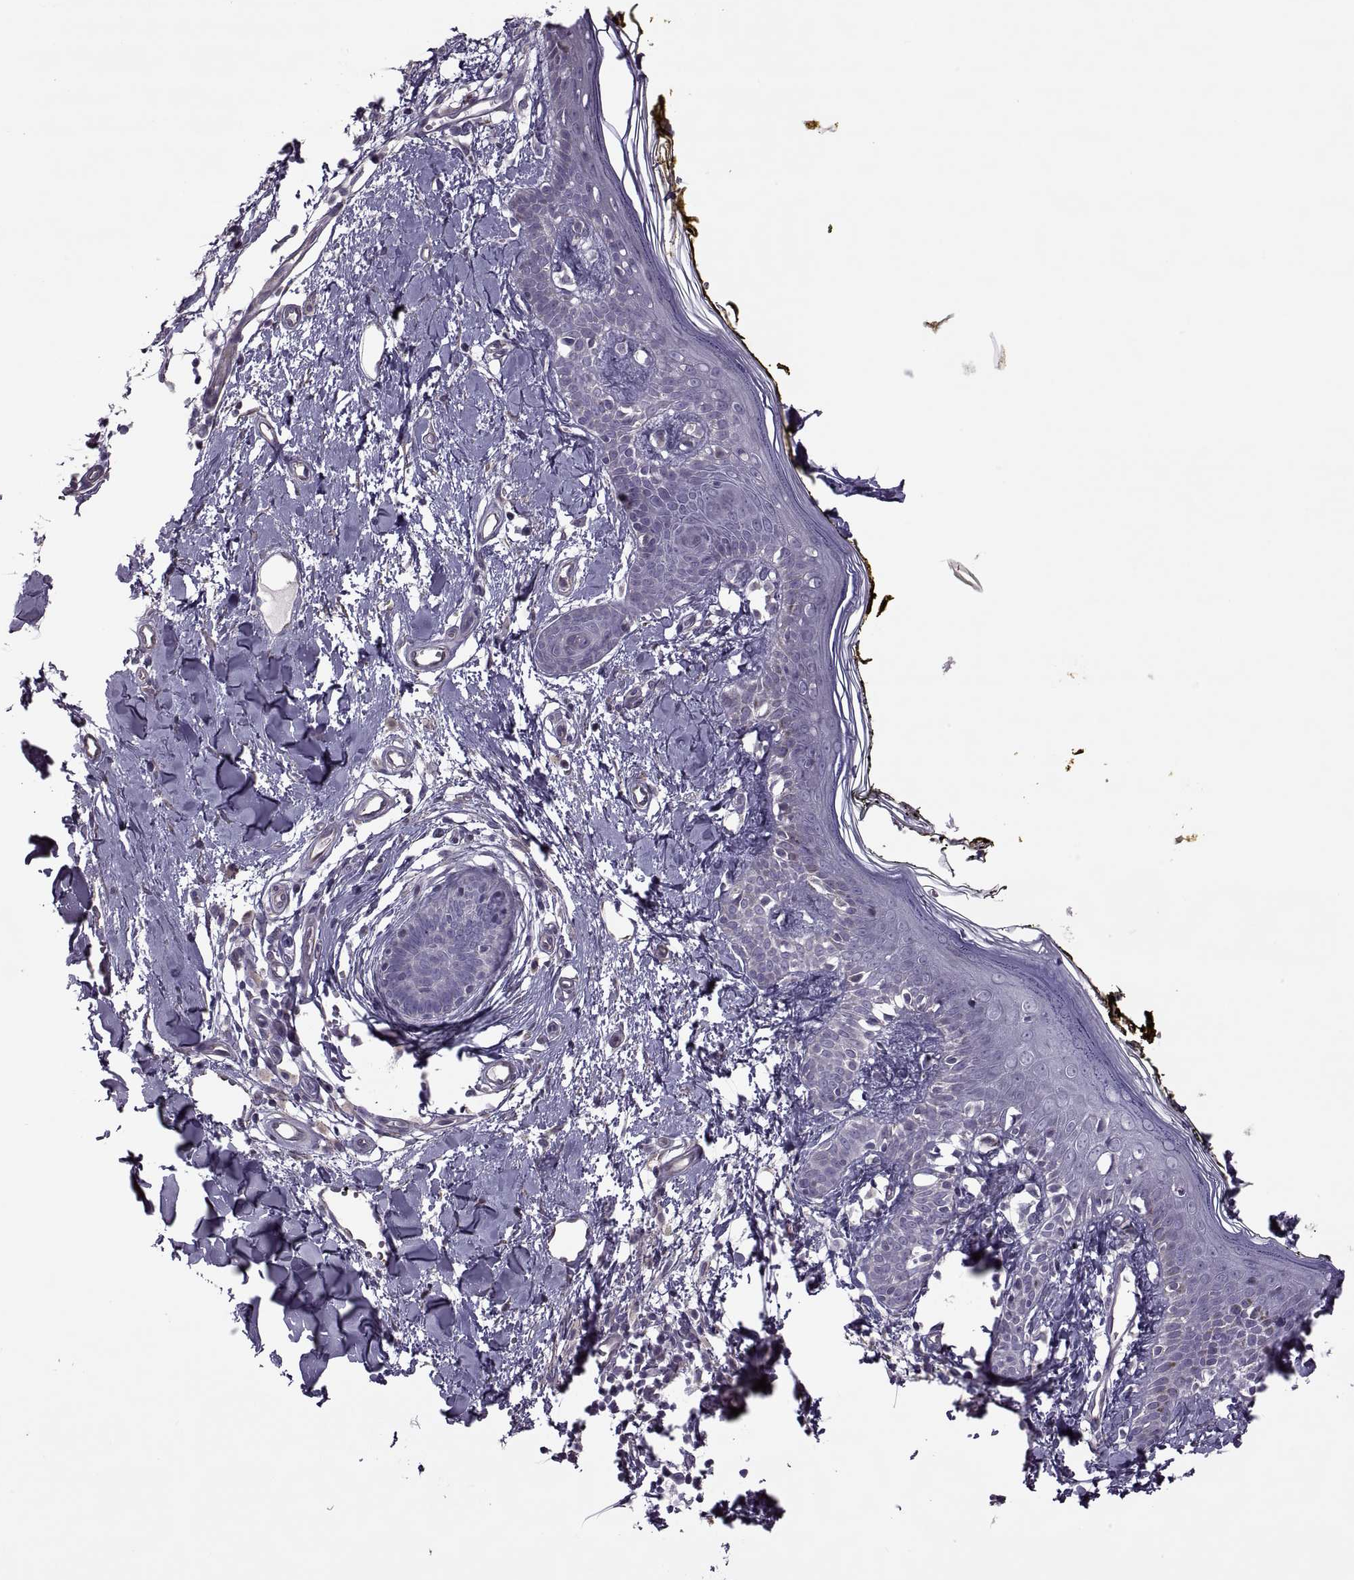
{"staining": {"intensity": "negative", "quantity": "none", "location": "none"}, "tissue": "skin", "cell_type": "Fibroblasts", "image_type": "normal", "snomed": [{"axis": "morphology", "description": "Normal tissue, NOS"}, {"axis": "topography", "description": "Skin"}], "caption": "Histopathology image shows no protein positivity in fibroblasts of benign skin. (Immunohistochemistry (ihc), brightfield microscopy, high magnification).", "gene": "ODF3", "patient": {"sex": "male", "age": 76}}